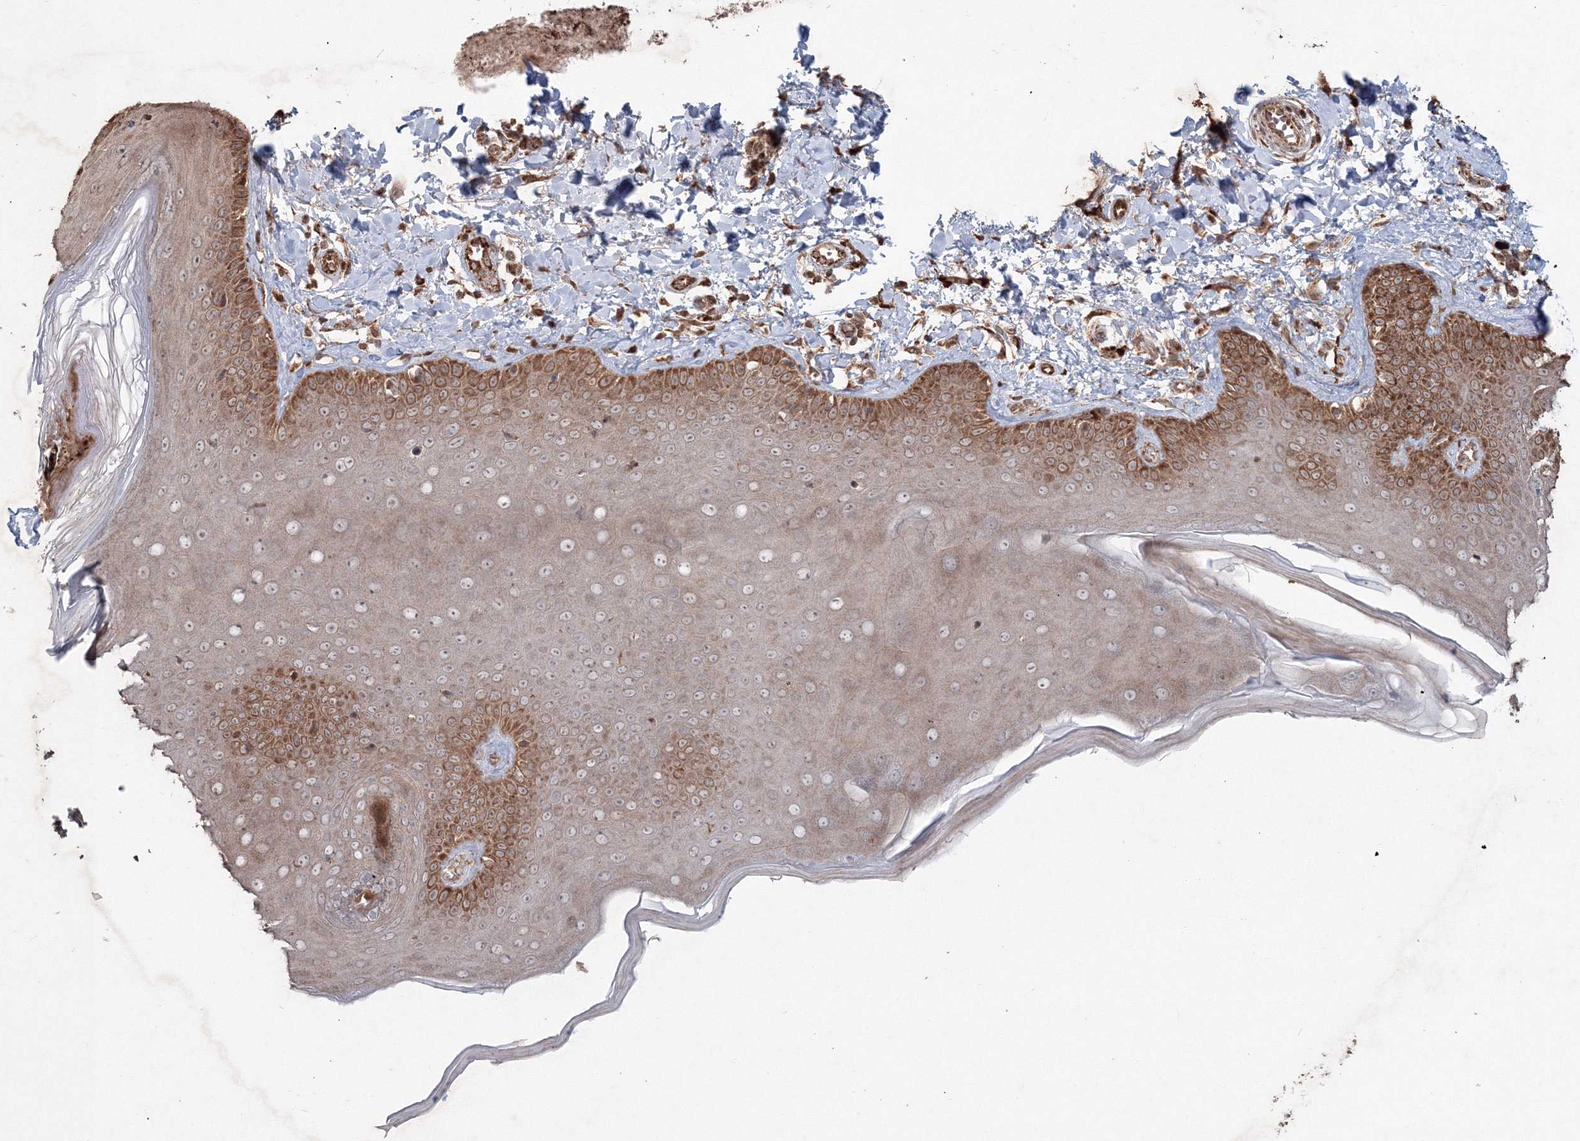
{"staining": {"intensity": "moderate", "quantity": ">75%", "location": "cytoplasmic/membranous"}, "tissue": "skin", "cell_type": "Fibroblasts", "image_type": "normal", "snomed": [{"axis": "morphology", "description": "Normal tissue, NOS"}, {"axis": "topography", "description": "Skin"}], "caption": "Moderate cytoplasmic/membranous positivity is identified in about >75% of fibroblasts in unremarkable skin. The staining was performed using DAB to visualize the protein expression in brown, while the nuclei were stained in blue with hematoxylin (Magnification: 20x).", "gene": "ANAPC16", "patient": {"sex": "male", "age": 52}}